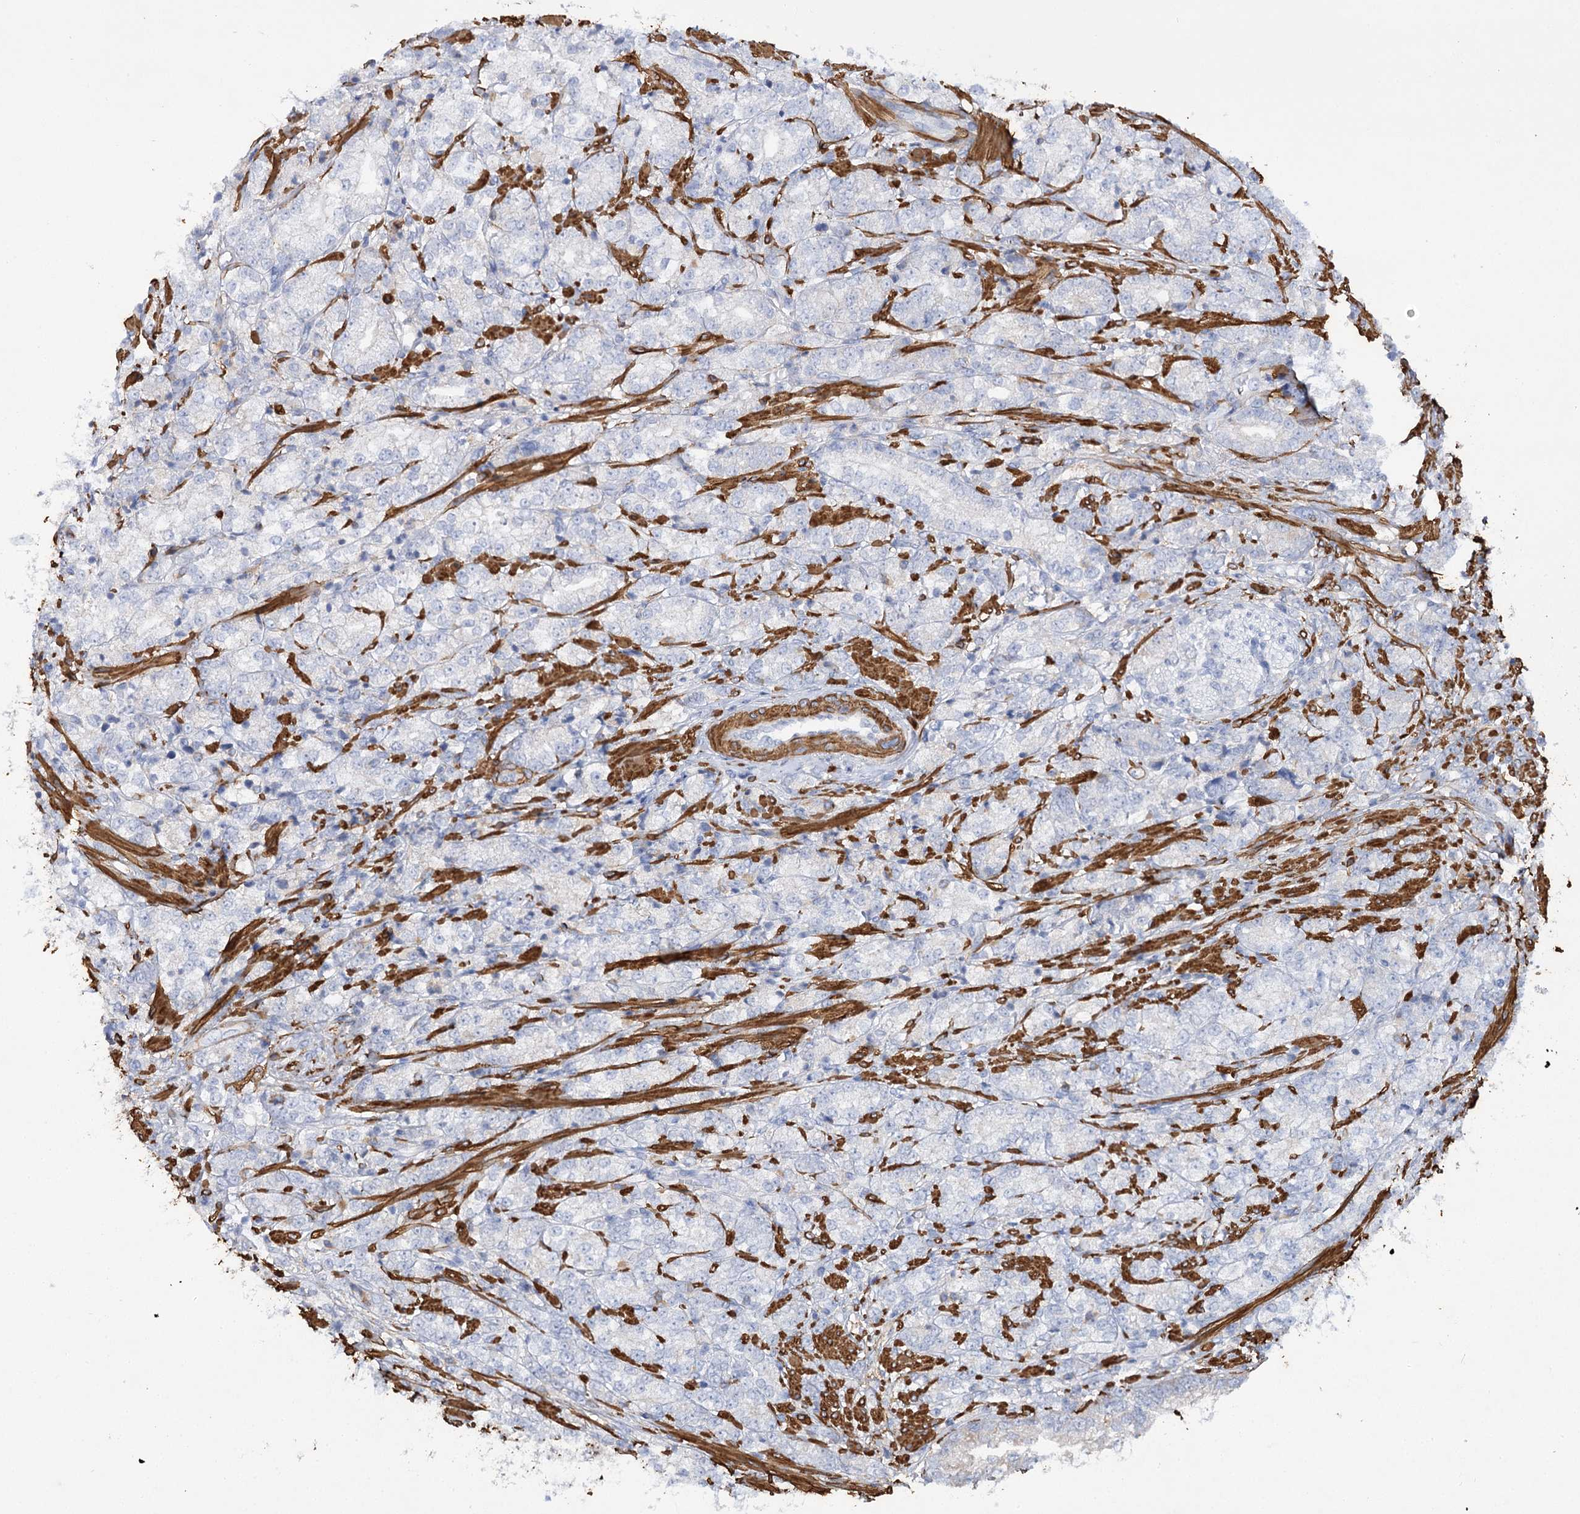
{"staining": {"intensity": "negative", "quantity": "none", "location": "none"}, "tissue": "prostate cancer", "cell_type": "Tumor cells", "image_type": "cancer", "snomed": [{"axis": "morphology", "description": "Adenocarcinoma, High grade"}, {"axis": "topography", "description": "Prostate"}], "caption": "DAB immunohistochemical staining of prostate cancer displays no significant staining in tumor cells.", "gene": "RTN2", "patient": {"sex": "male", "age": 69}}